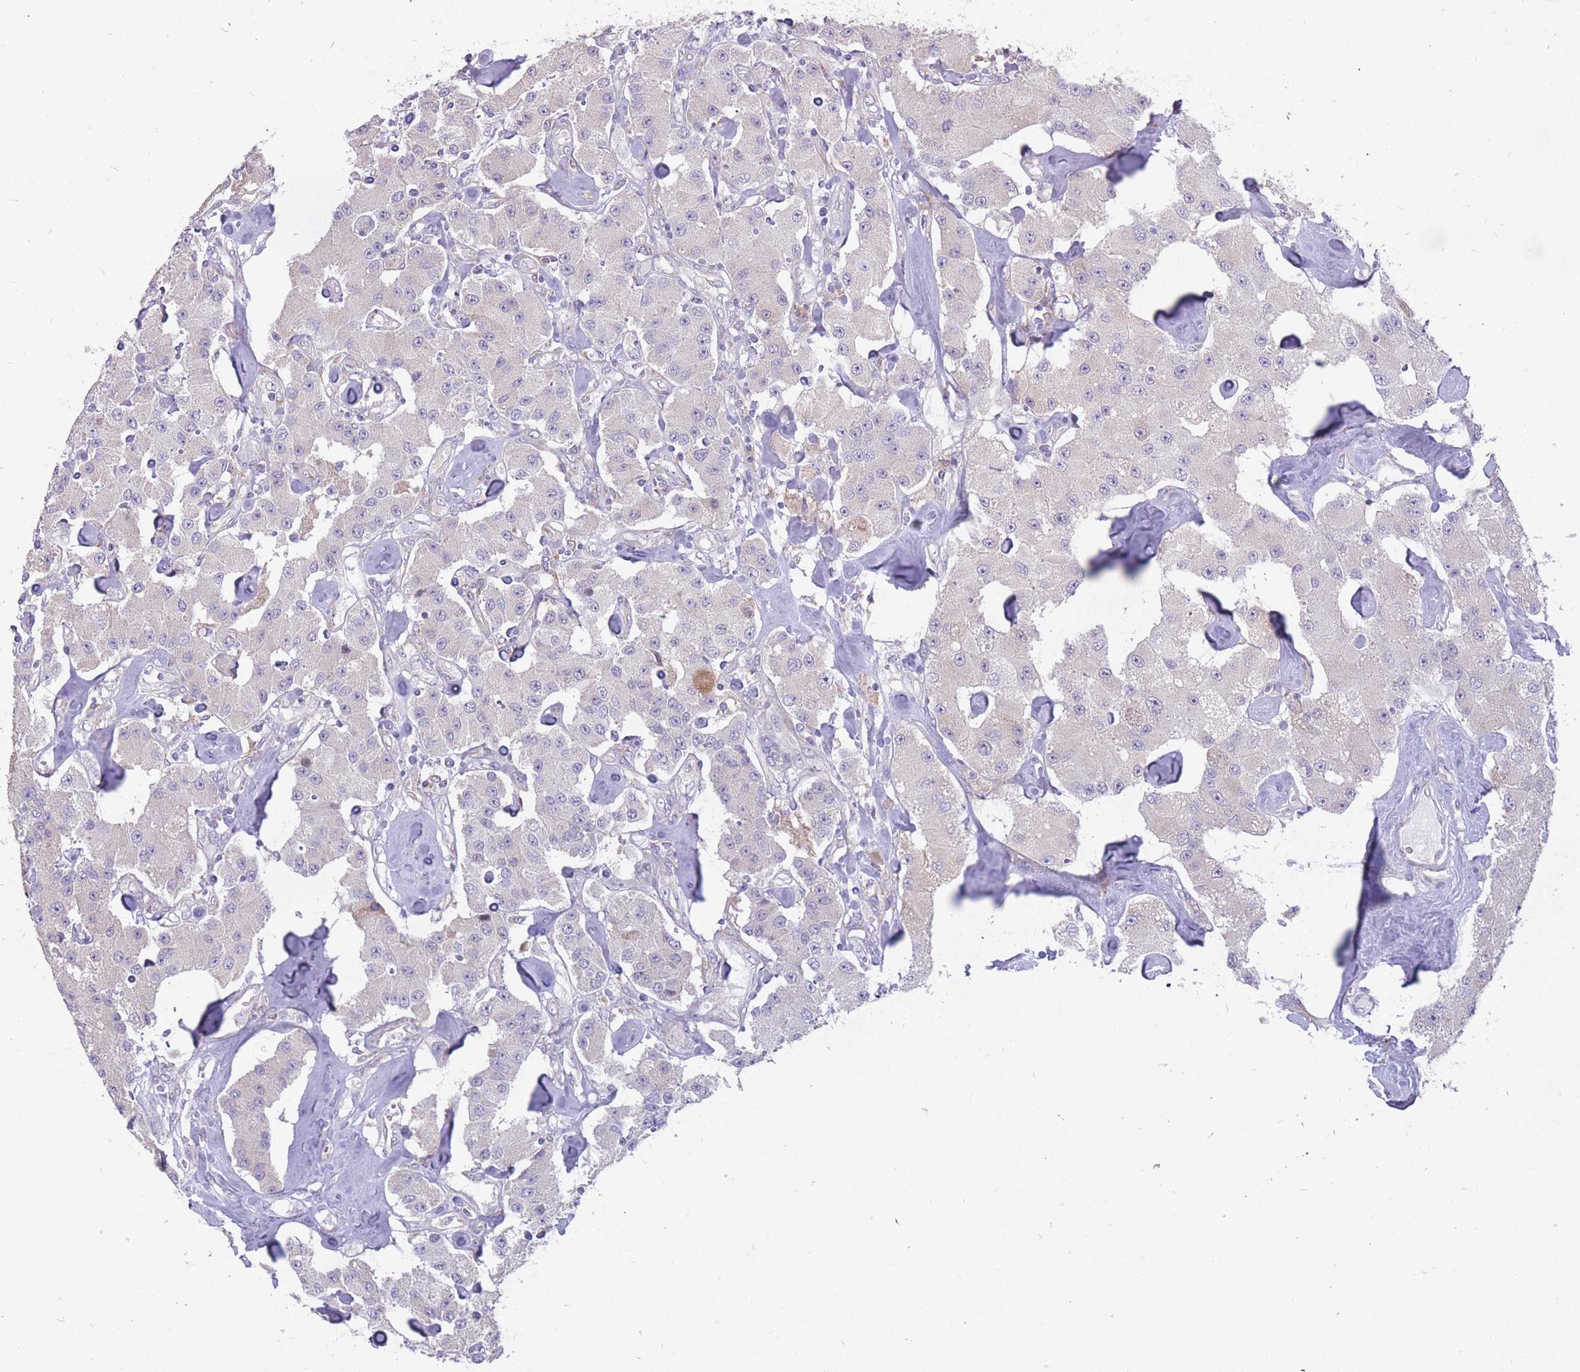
{"staining": {"intensity": "negative", "quantity": "none", "location": "none"}, "tissue": "carcinoid", "cell_type": "Tumor cells", "image_type": "cancer", "snomed": [{"axis": "morphology", "description": "Carcinoid, malignant, NOS"}, {"axis": "topography", "description": "Pancreas"}], "caption": "This is a micrograph of immunohistochemistry (IHC) staining of carcinoid, which shows no staining in tumor cells. The staining is performed using DAB brown chromogen with nuclei counter-stained in using hematoxylin.", "gene": "TRAPPC5", "patient": {"sex": "male", "age": 41}}